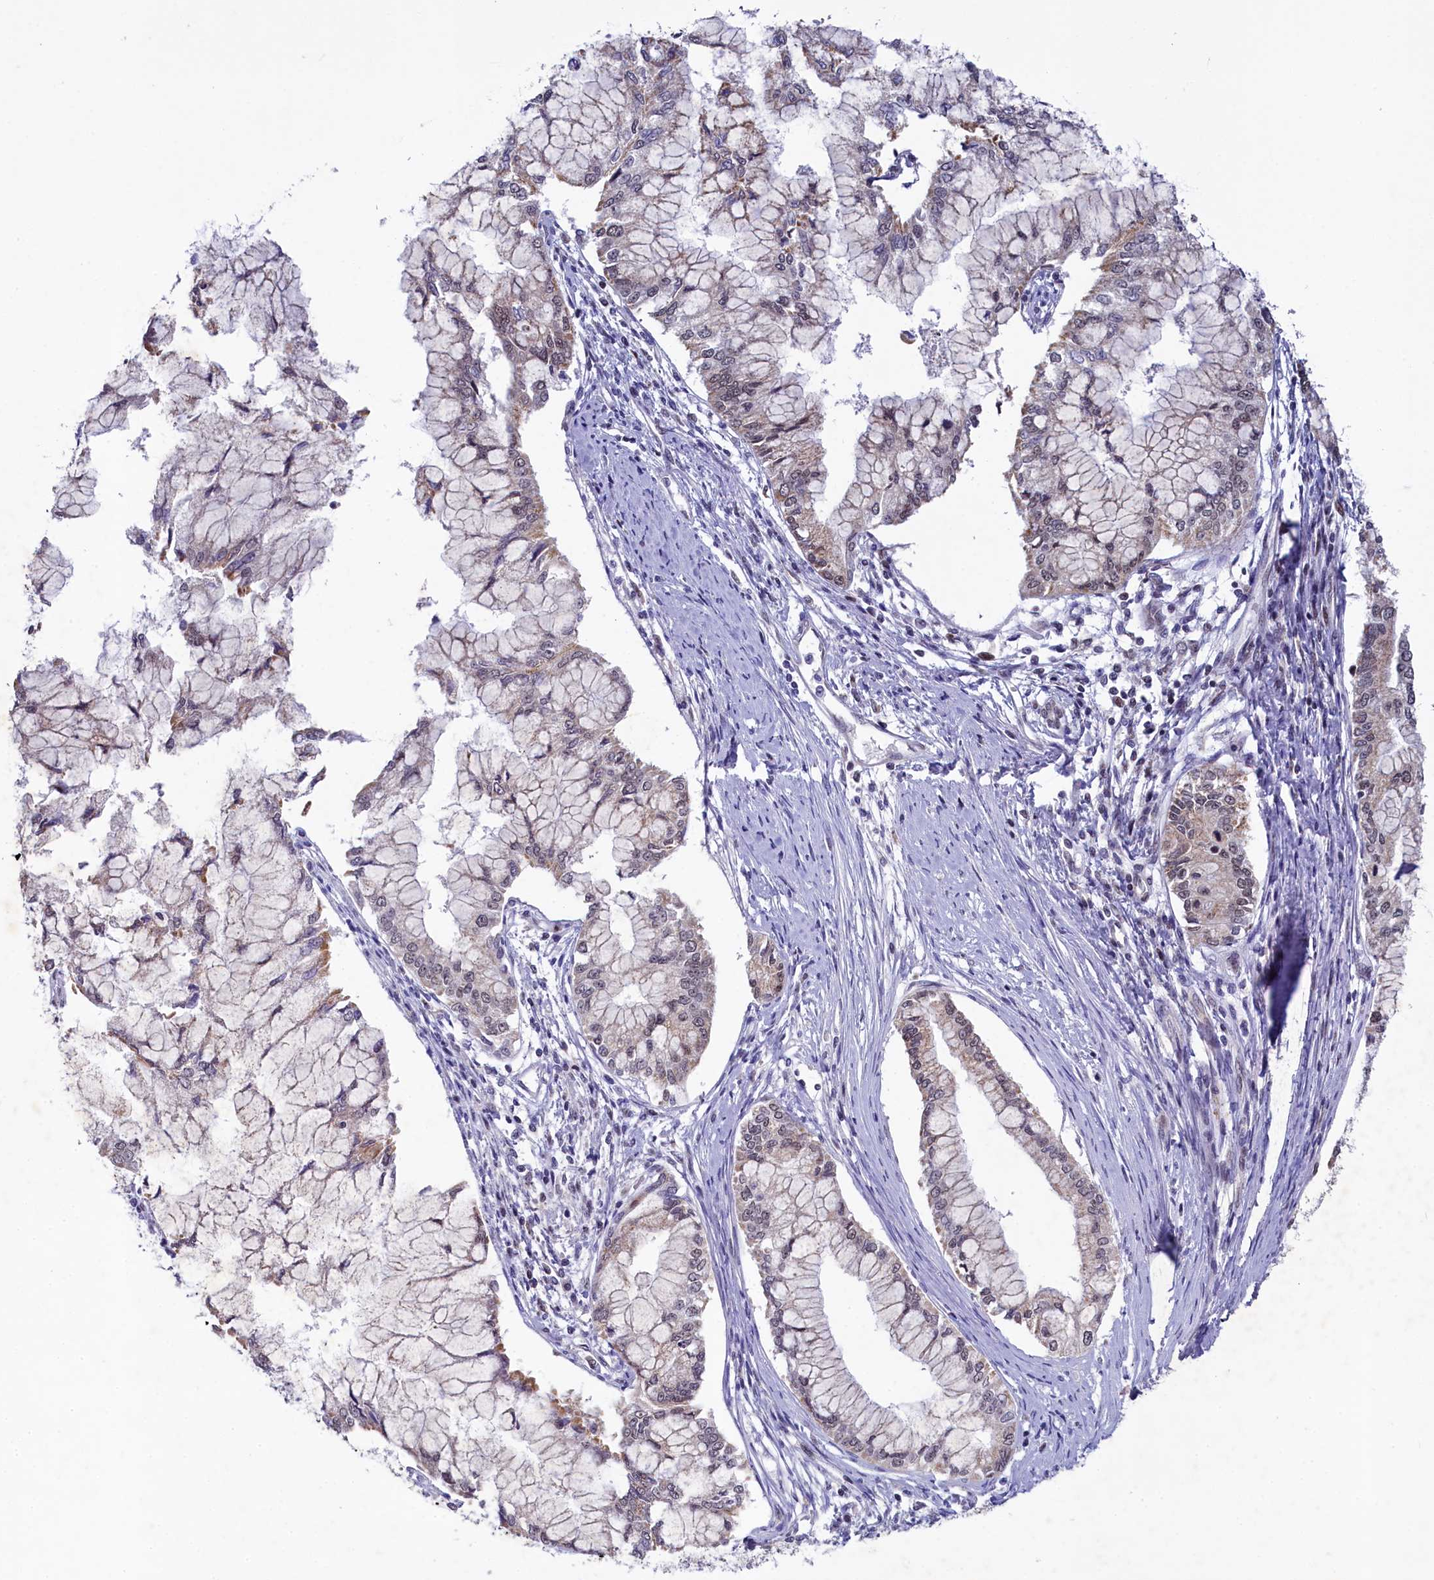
{"staining": {"intensity": "moderate", "quantity": "25%-75%", "location": "nuclear"}, "tissue": "pancreatic cancer", "cell_type": "Tumor cells", "image_type": "cancer", "snomed": [{"axis": "morphology", "description": "Adenocarcinoma, NOS"}, {"axis": "topography", "description": "Pancreas"}], "caption": "Immunohistochemistry (IHC) of human pancreatic cancer reveals medium levels of moderate nuclear staining in approximately 25%-75% of tumor cells. Nuclei are stained in blue.", "gene": "PPHLN1", "patient": {"sex": "male", "age": 46}}